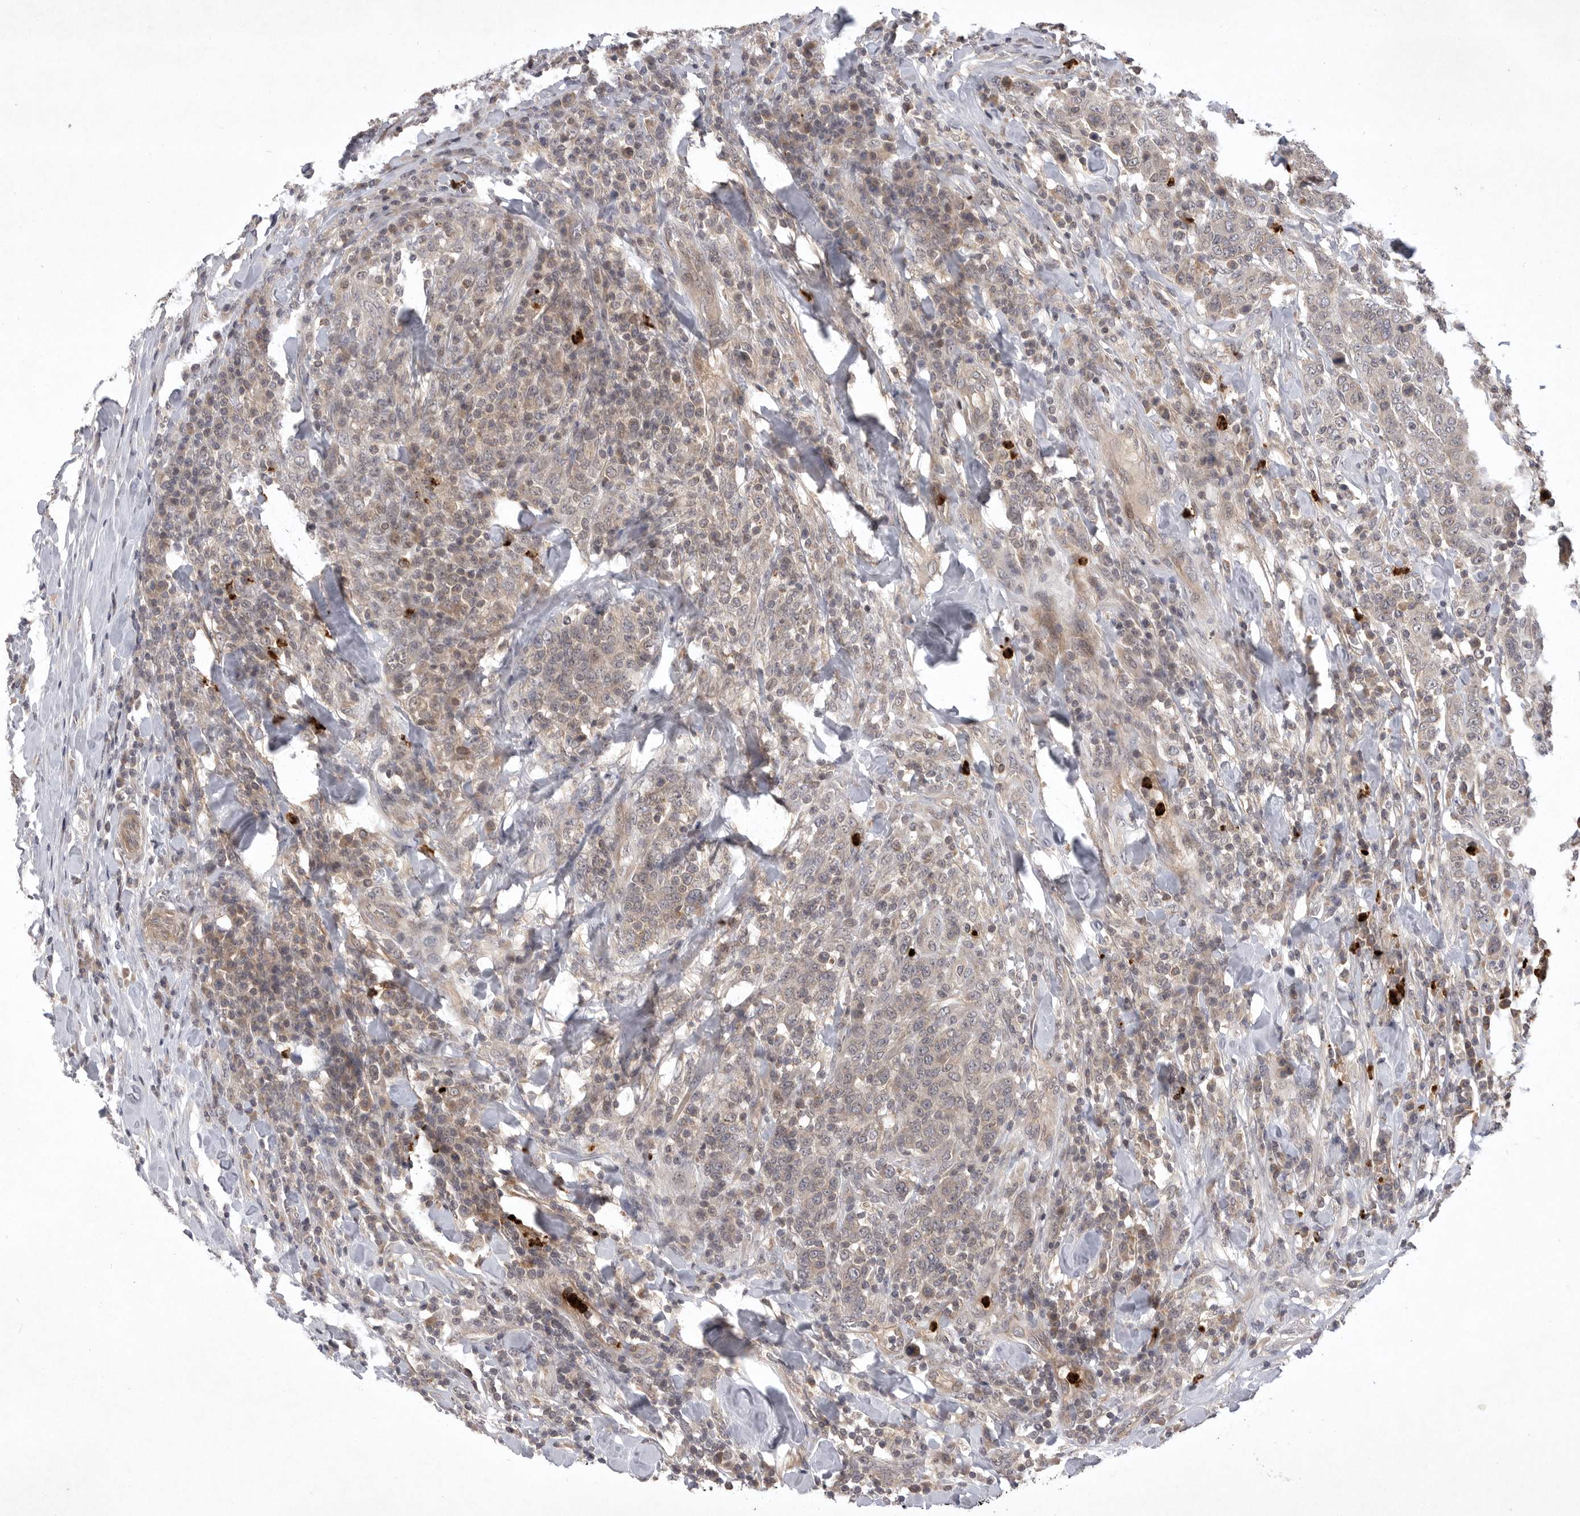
{"staining": {"intensity": "weak", "quantity": "<25%", "location": "cytoplasmic/membranous"}, "tissue": "breast cancer", "cell_type": "Tumor cells", "image_type": "cancer", "snomed": [{"axis": "morphology", "description": "Duct carcinoma"}, {"axis": "topography", "description": "Breast"}], "caption": "IHC micrograph of breast cancer (infiltrating ductal carcinoma) stained for a protein (brown), which exhibits no staining in tumor cells.", "gene": "UBE3D", "patient": {"sex": "female", "age": 37}}